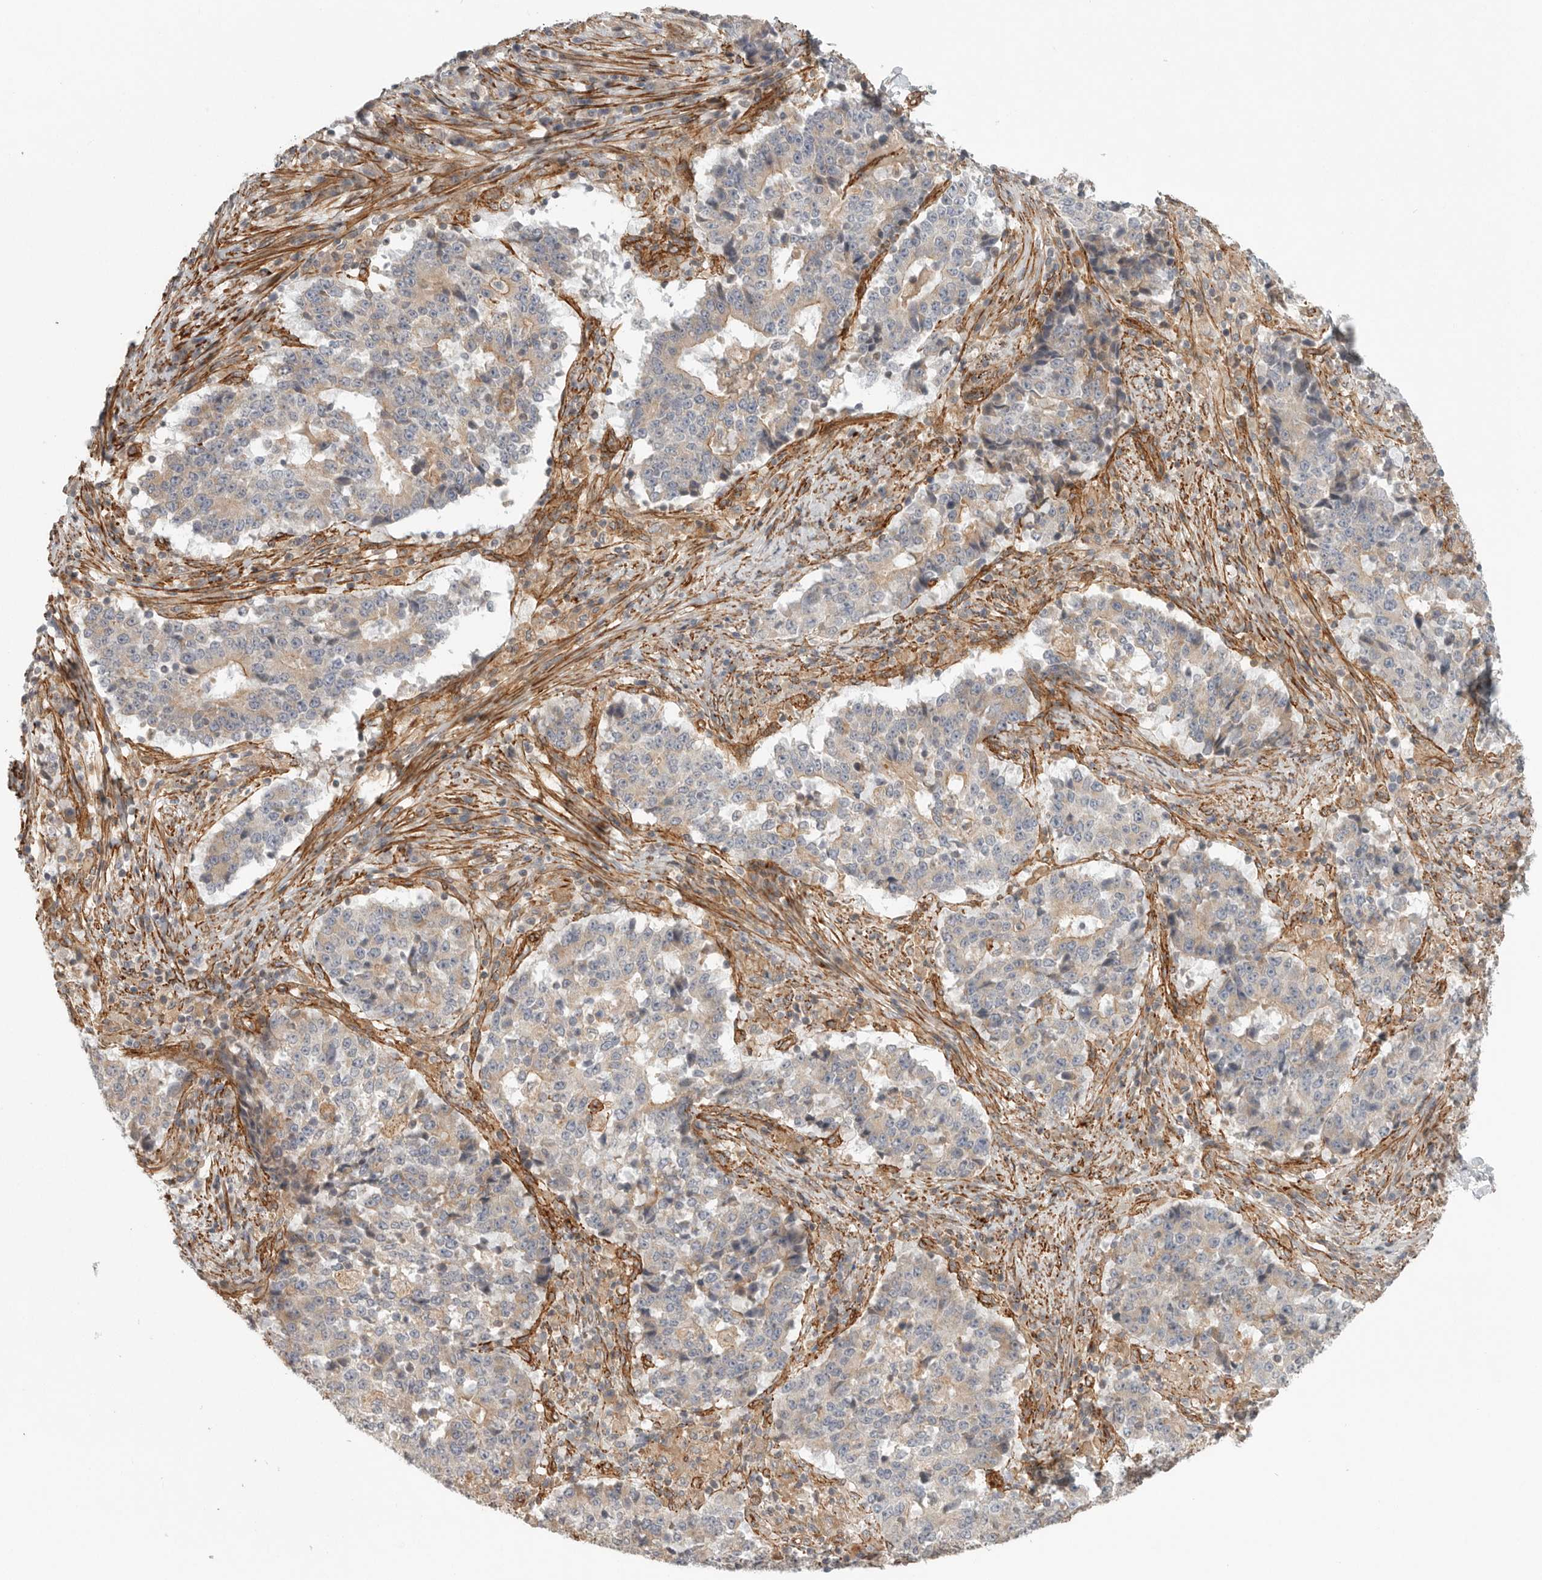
{"staining": {"intensity": "weak", "quantity": ">75%", "location": "cytoplasmic/membranous"}, "tissue": "stomach cancer", "cell_type": "Tumor cells", "image_type": "cancer", "snomed": [{"axis": "morphology", "description": "Adenocarcinoma, NOS"}, {"axis": "topography", "description": "Stomach"}], "caption": "A histopathology image of stomach adenocarcinoma stained for a protein exhibits weak cytoplasmic/membranous brown staining in tumor cells.", "gene": "LONRF1", "patient": {"sex": "male", "age": 59}}